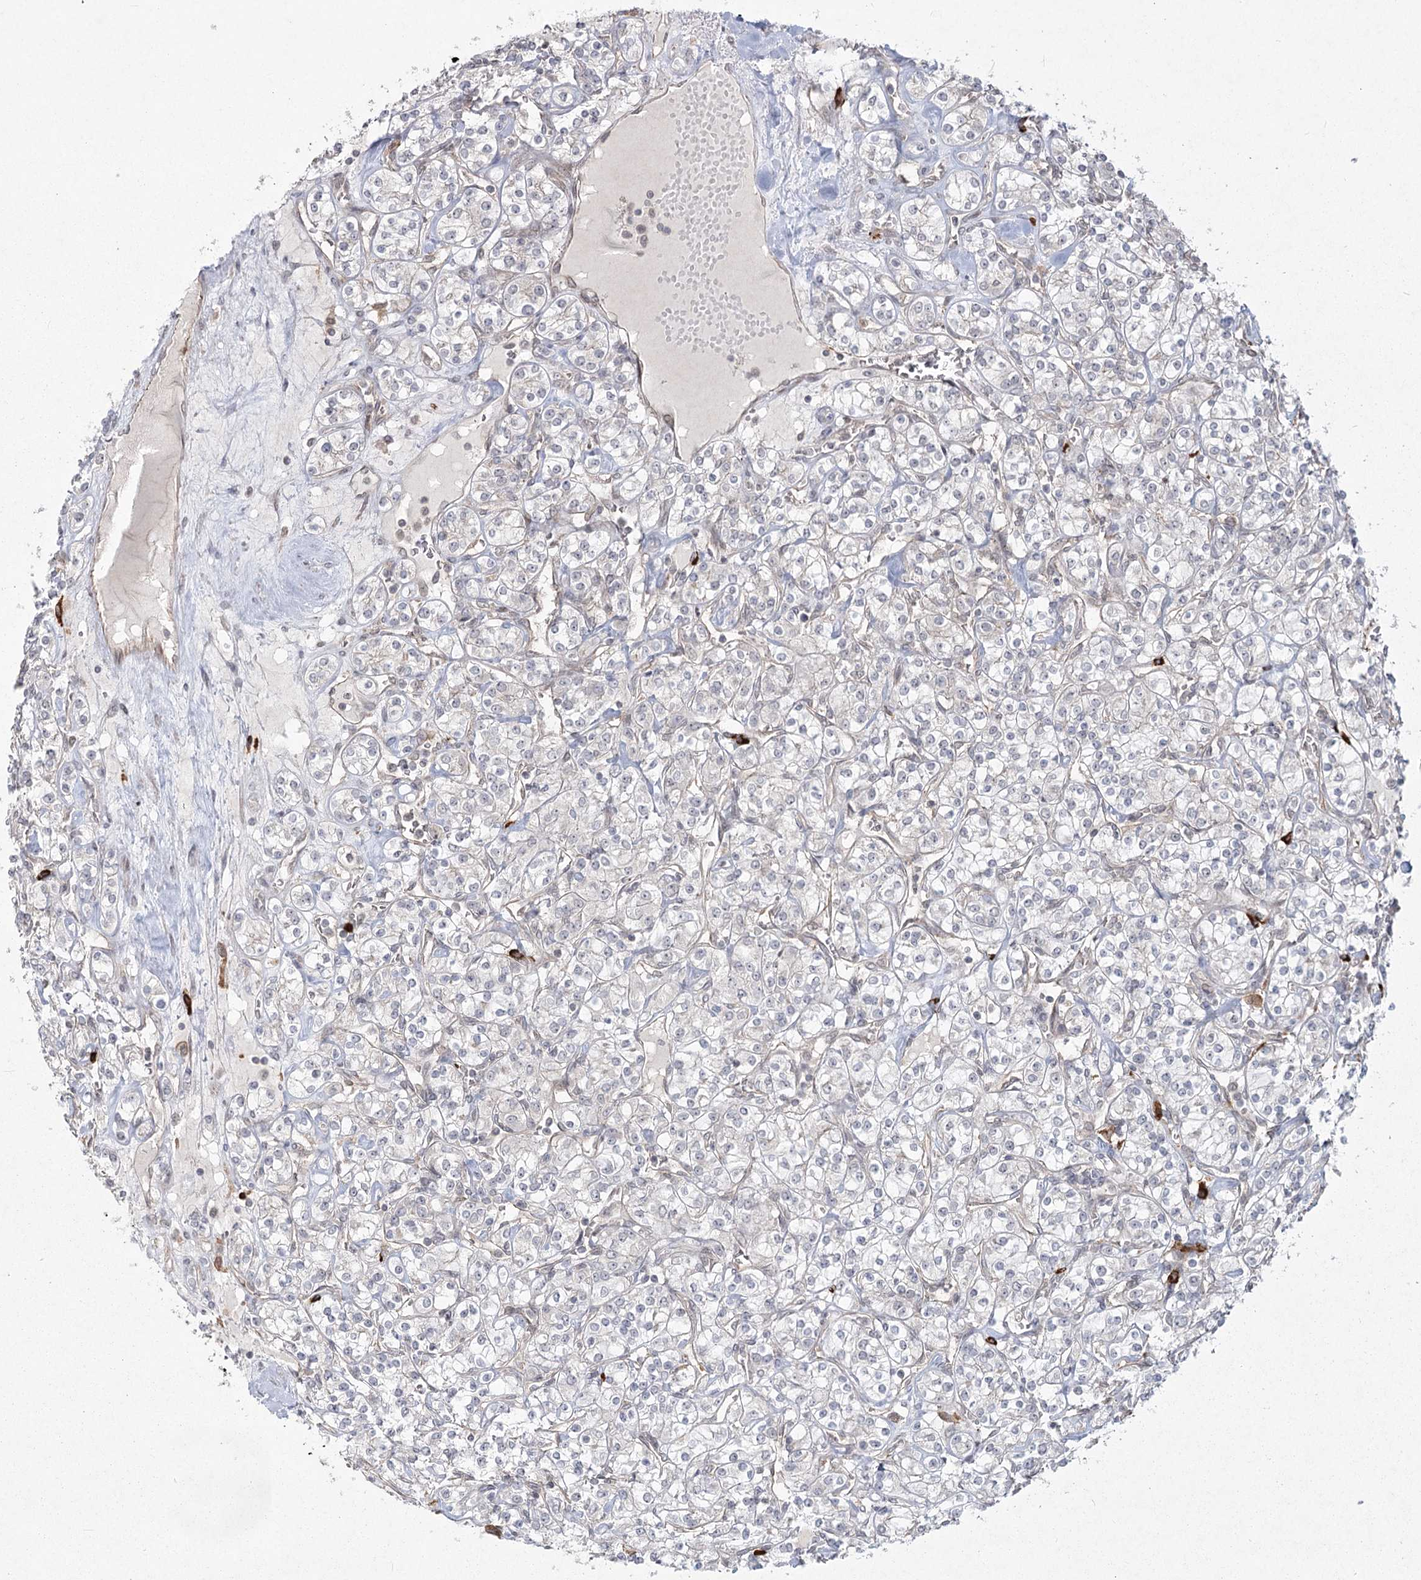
{"staining": {"intensity": "negative", "quantity": "none", "location": "none"}, "tissue": "renal cancer", "cell_type": "Tumor cells", "image_type": "cancer", "snomed": [{"axis": "morphology", "description": "Adenocarcinoma, NOS"}, {"axis": "topography", "description": "Kidney"}], "caption": "This photomicrograph is of renal cancer (adenocarcinoma) stained with immunohistochemistry (IHC) to label a protein in brown with the nuclei are counter-stained blue. There is no staining in tumor cells.", "gene": "AP2M1", "patient": {"sex": "male", "age": 77}}